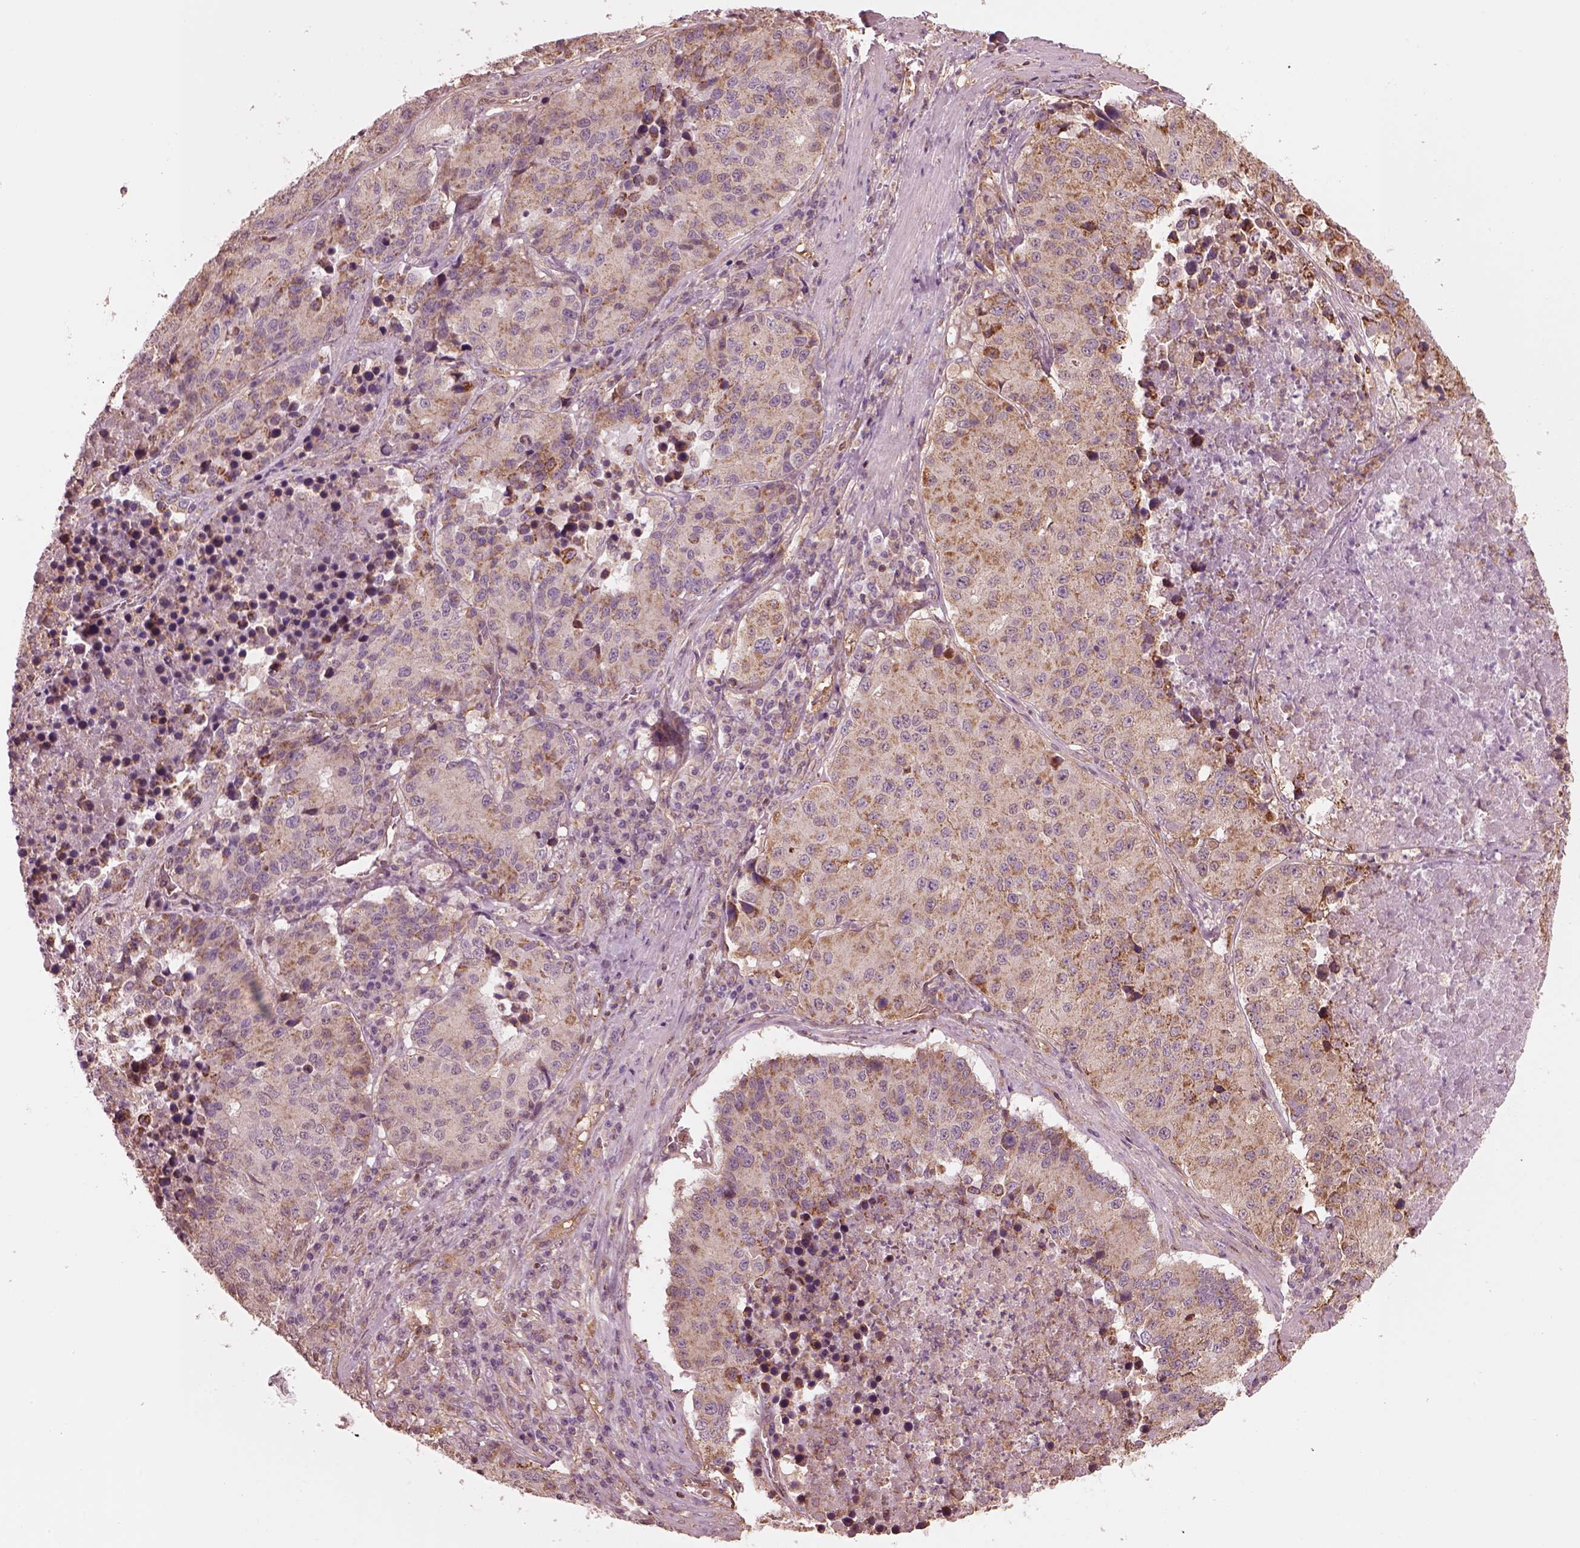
{"staining": {"intensity": "moderate", "quantity": ">75%", "location": "cytoplasmic/membranous"}, "tissue": "stomach cancer", "cell_type": "Tumor cells", "image_type": "cancer", "snomed": [{"axis": "morphology", "description": "Adenocarcinoma, NOS"}, {"axis": "topography", "description": "Stomach"}], "caption": "Immunohistochemical staining of human stomach cancer exhibits medium levels of moderate cytoplasmic/membranous protein staining in approximately >75% of tumor cells. (DAB (3,3'-diaminobenzidine) IHC, brown staining for protein, blue staining for nuclei).", "gene": "STK33", "patient": {"sex": "male", "age": 71}}